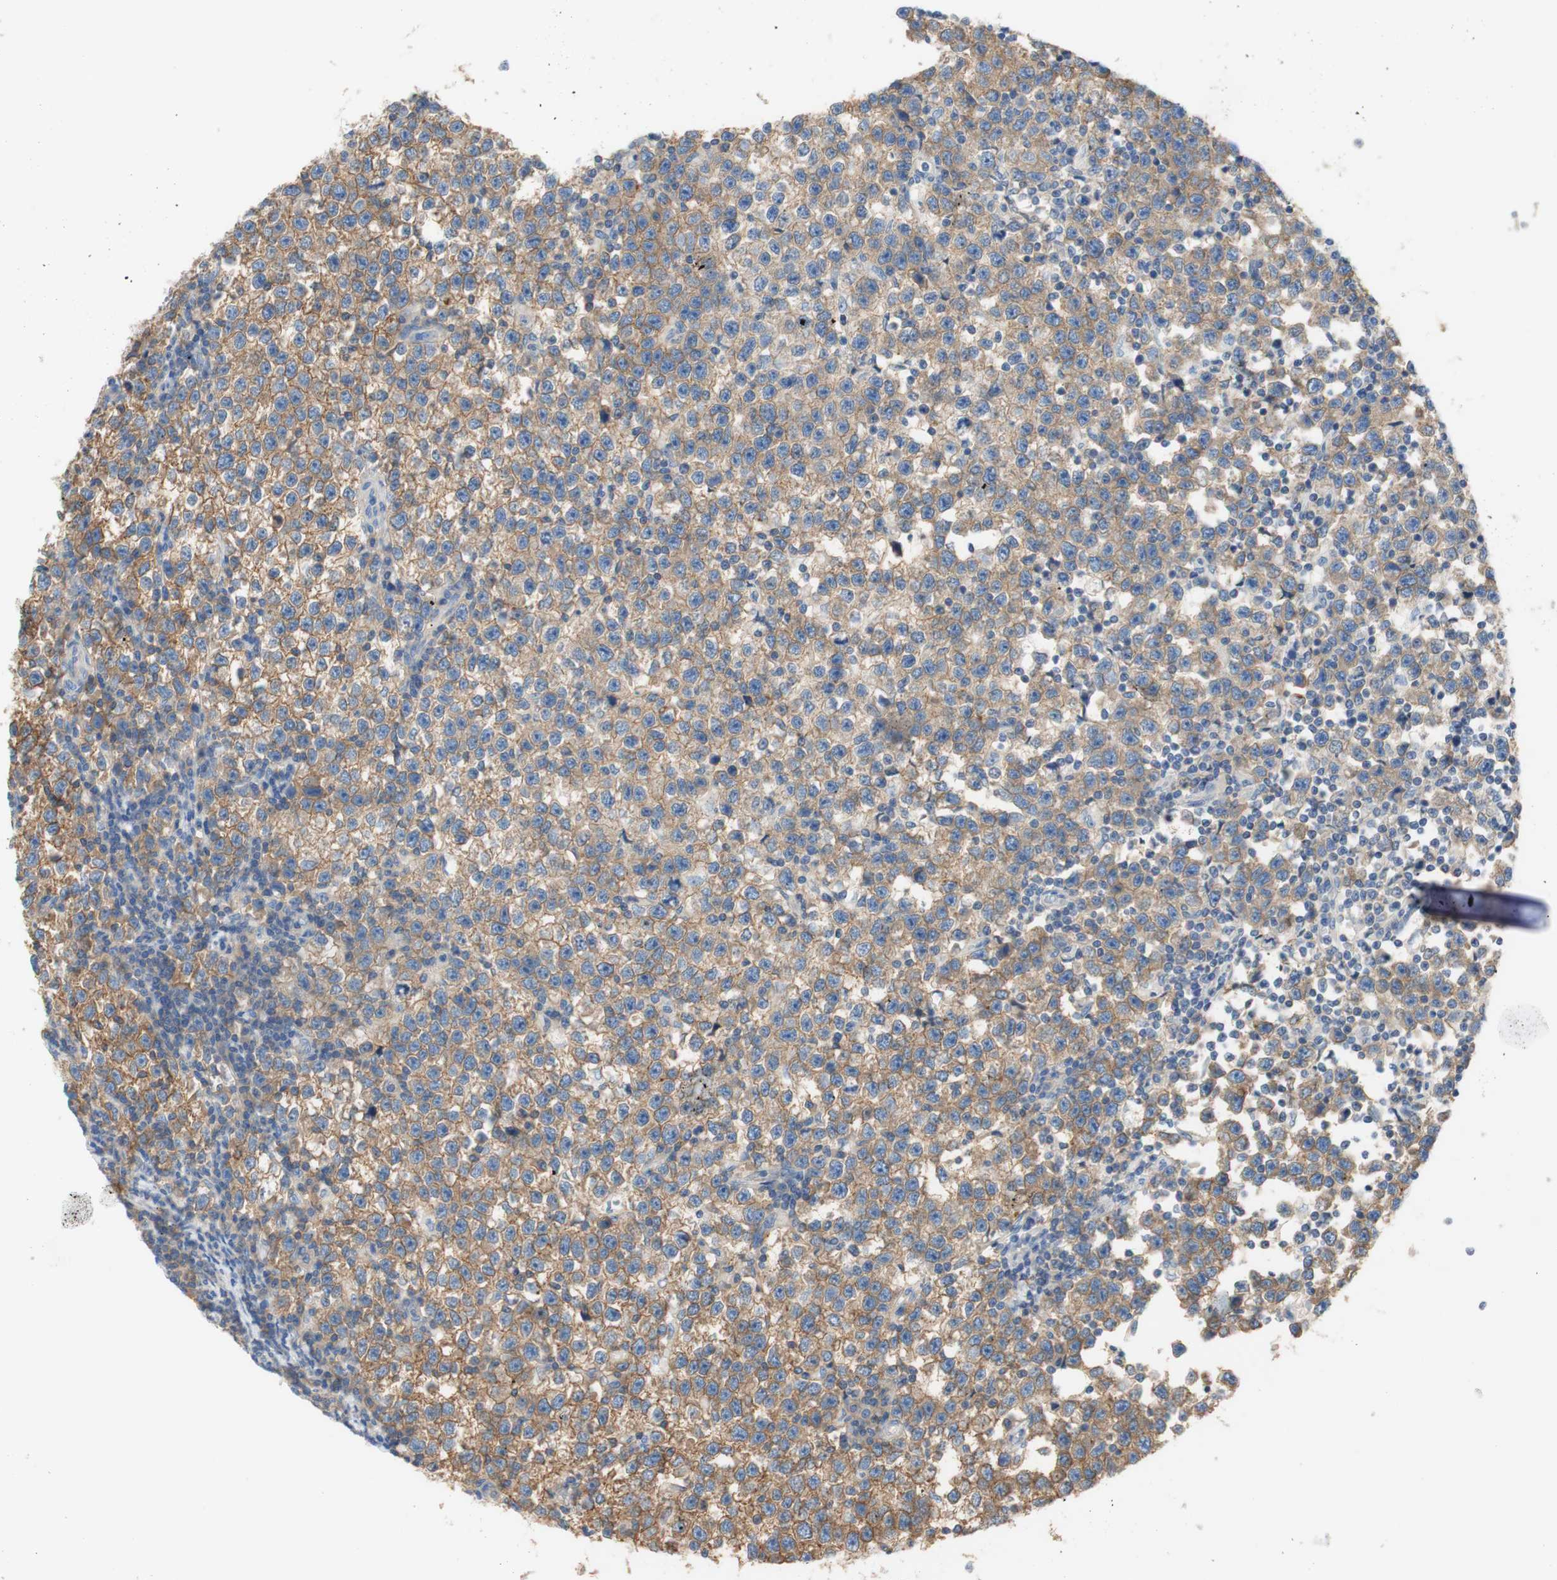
{"staining": {"intensity": "moderate", "quantity": ">75%", "location": "cytoplasmic/membranous"}, "tissue": "testis cancer", "cell_type": "Tumor cells", "image_type": "cancer", "snomed": [{"axis": "morphology", "description": "Seminoma, NOS"}, {"axis": "topography", "description": "Testis"}], "caption": "An immunohistochemistry (IHC) histopathology image of tumor tissue is shown. Protein staining in brown highlights moderate cytoplasmic/membranous positivity in testis cancer (seminoma) within tumor cells.", "gene": "ATP2B1", "patient": {"sex": "male", "age": 43}}